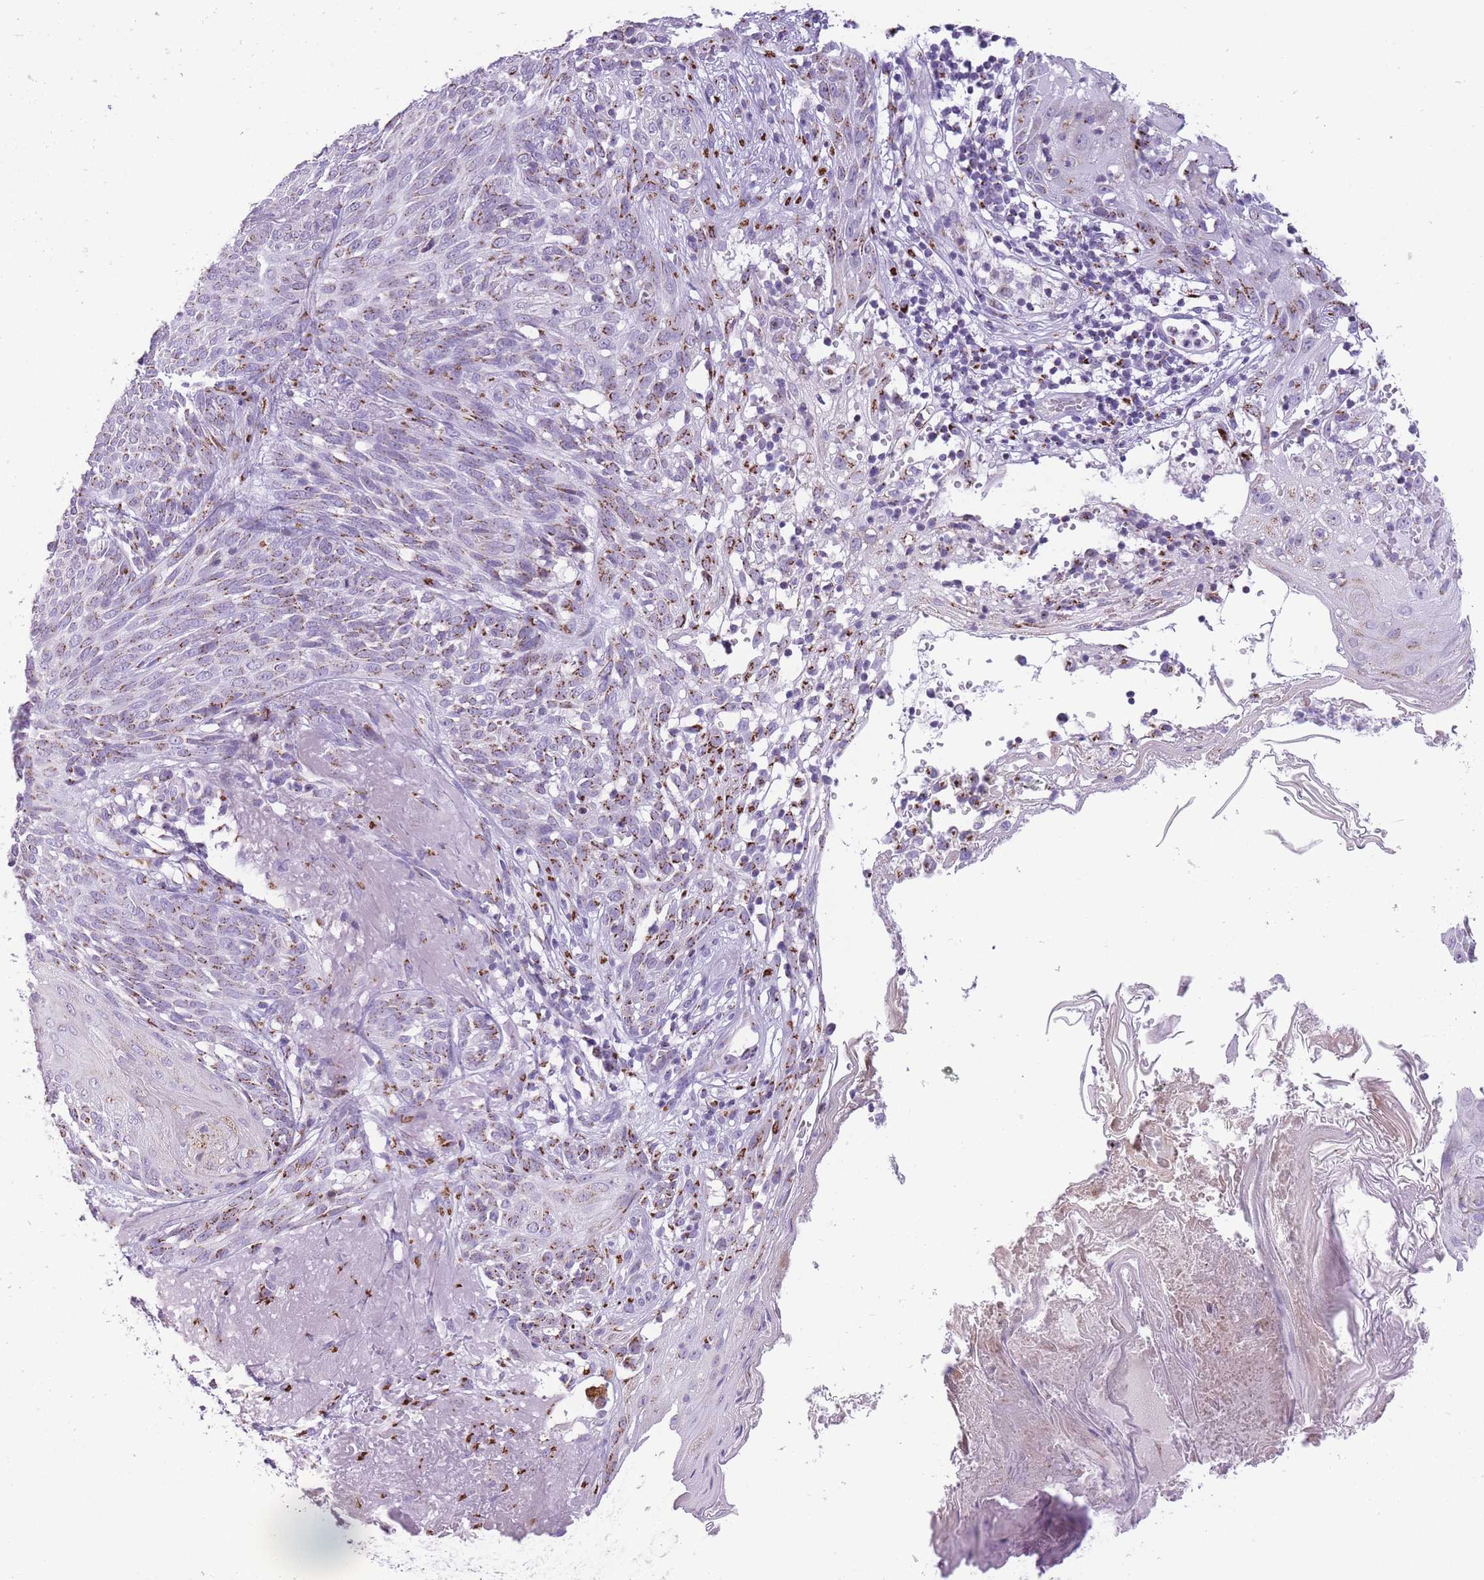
{"staining": {"intensity": "moderate", "quantity": "25%-75%", "location": "cytoplasmic/membranous"}, "tissue": "skin cancer", "cell_type": "Tumor cells", "image_type": "cancer", "snomed": [{"axis": "morphology", "description": "Basal cell carcinoma"}, {"axis": "topography", "description": "Skin"}], "caption": "Moderate cytoplasmic/membranous protein positivity is identified in approximately 25%-75% of tumor cells in skin basal cell carcinoma.", "gene": "B4GALT2", "patient": {"sex": "female", "age": 86}}